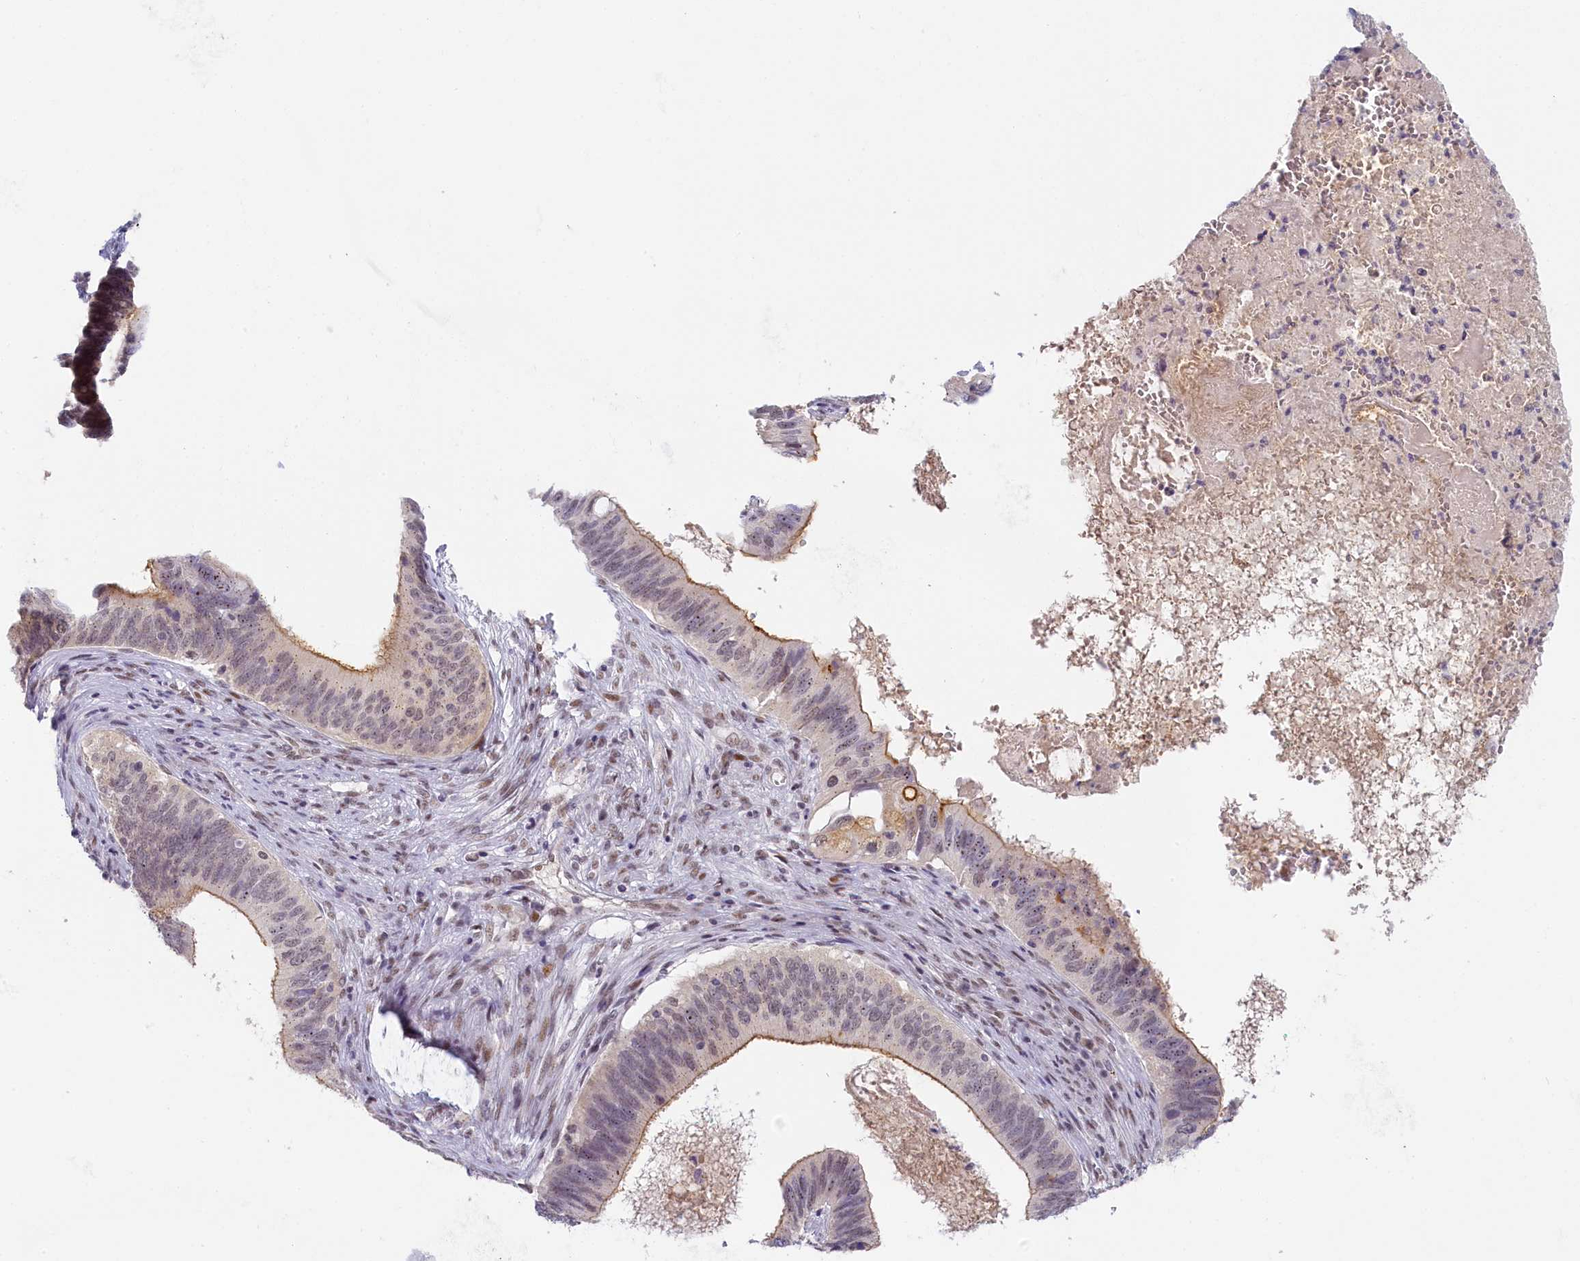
{"staining": {"intensity": "moderate", "quantity": ">75%", "location": "cytoplasmic/membranous"}, "tissue": "cervical cancer", "cell_type": "Tumor cells", "image_type": "cancer", "snomed": [{"axis": "morphology", "description": "Adenocarcinoma, NOS"}, {"axis": "topography", "description": "Cervix"}], "caption": "Immunohistochemical staining of human adenocarcinoma (cervical) demonstrates moderate cytoplasmic/membranous protein positivity in about >75% of tumor cells.", "gene": "SEC31B", "patient": {"sex": "female", "age": 42}}